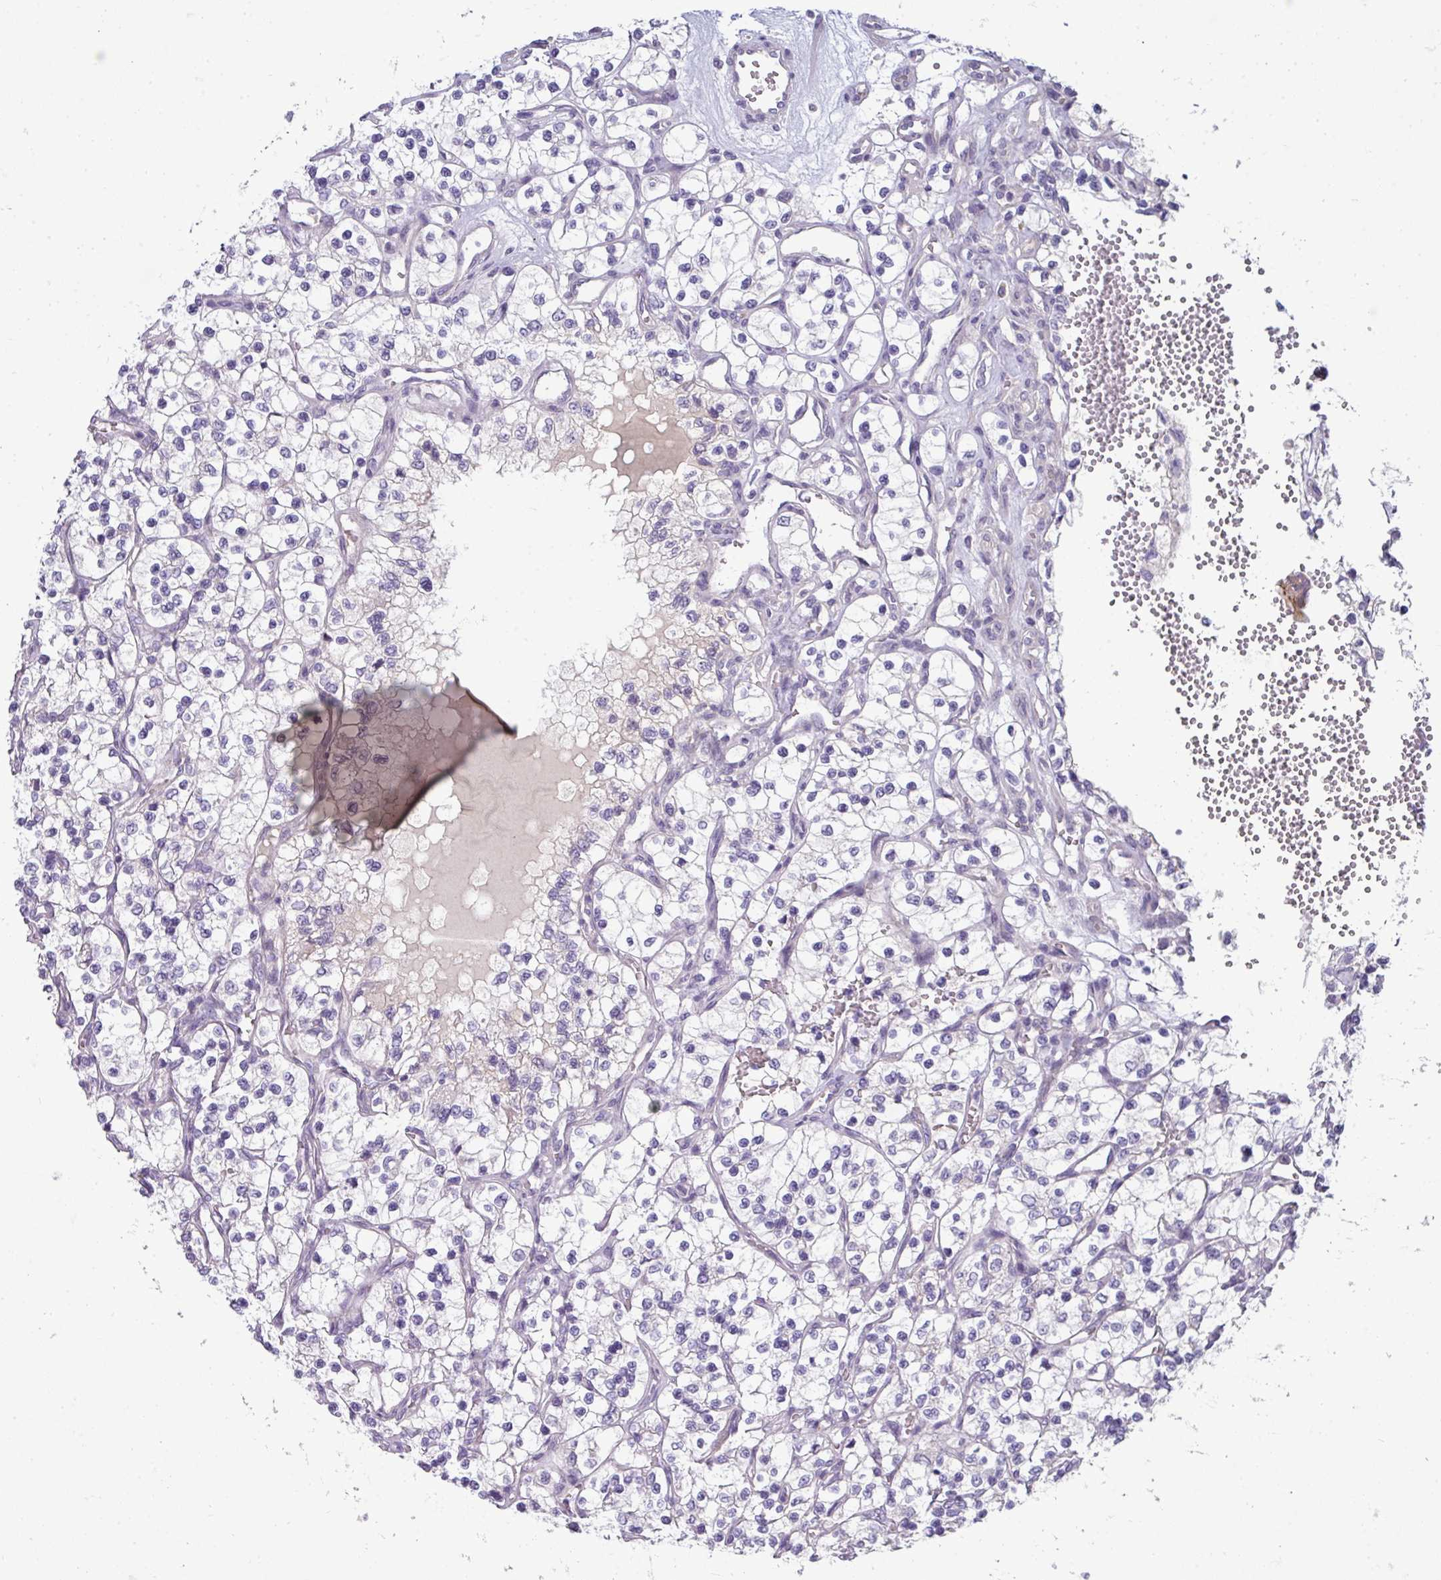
{"staining": {"intensity": "negative", "quantity": "none", "location": "none"}, "tissue": "renal cancer", "cell_type": "Tumor cells", "image_type": "cancer", "snomed": [{"axis": "morphology", "description": "Adenocarcinoma, NOS"}, {"axis": "topography", "description": "Kidney"}], "caption": "An image of renal cancer (adenocarcinoma) stained for a protein demonstrates no brown staining in tumor cells.", "gene": "ASXL3", "patient": {"sex": "female", "age": 69}}